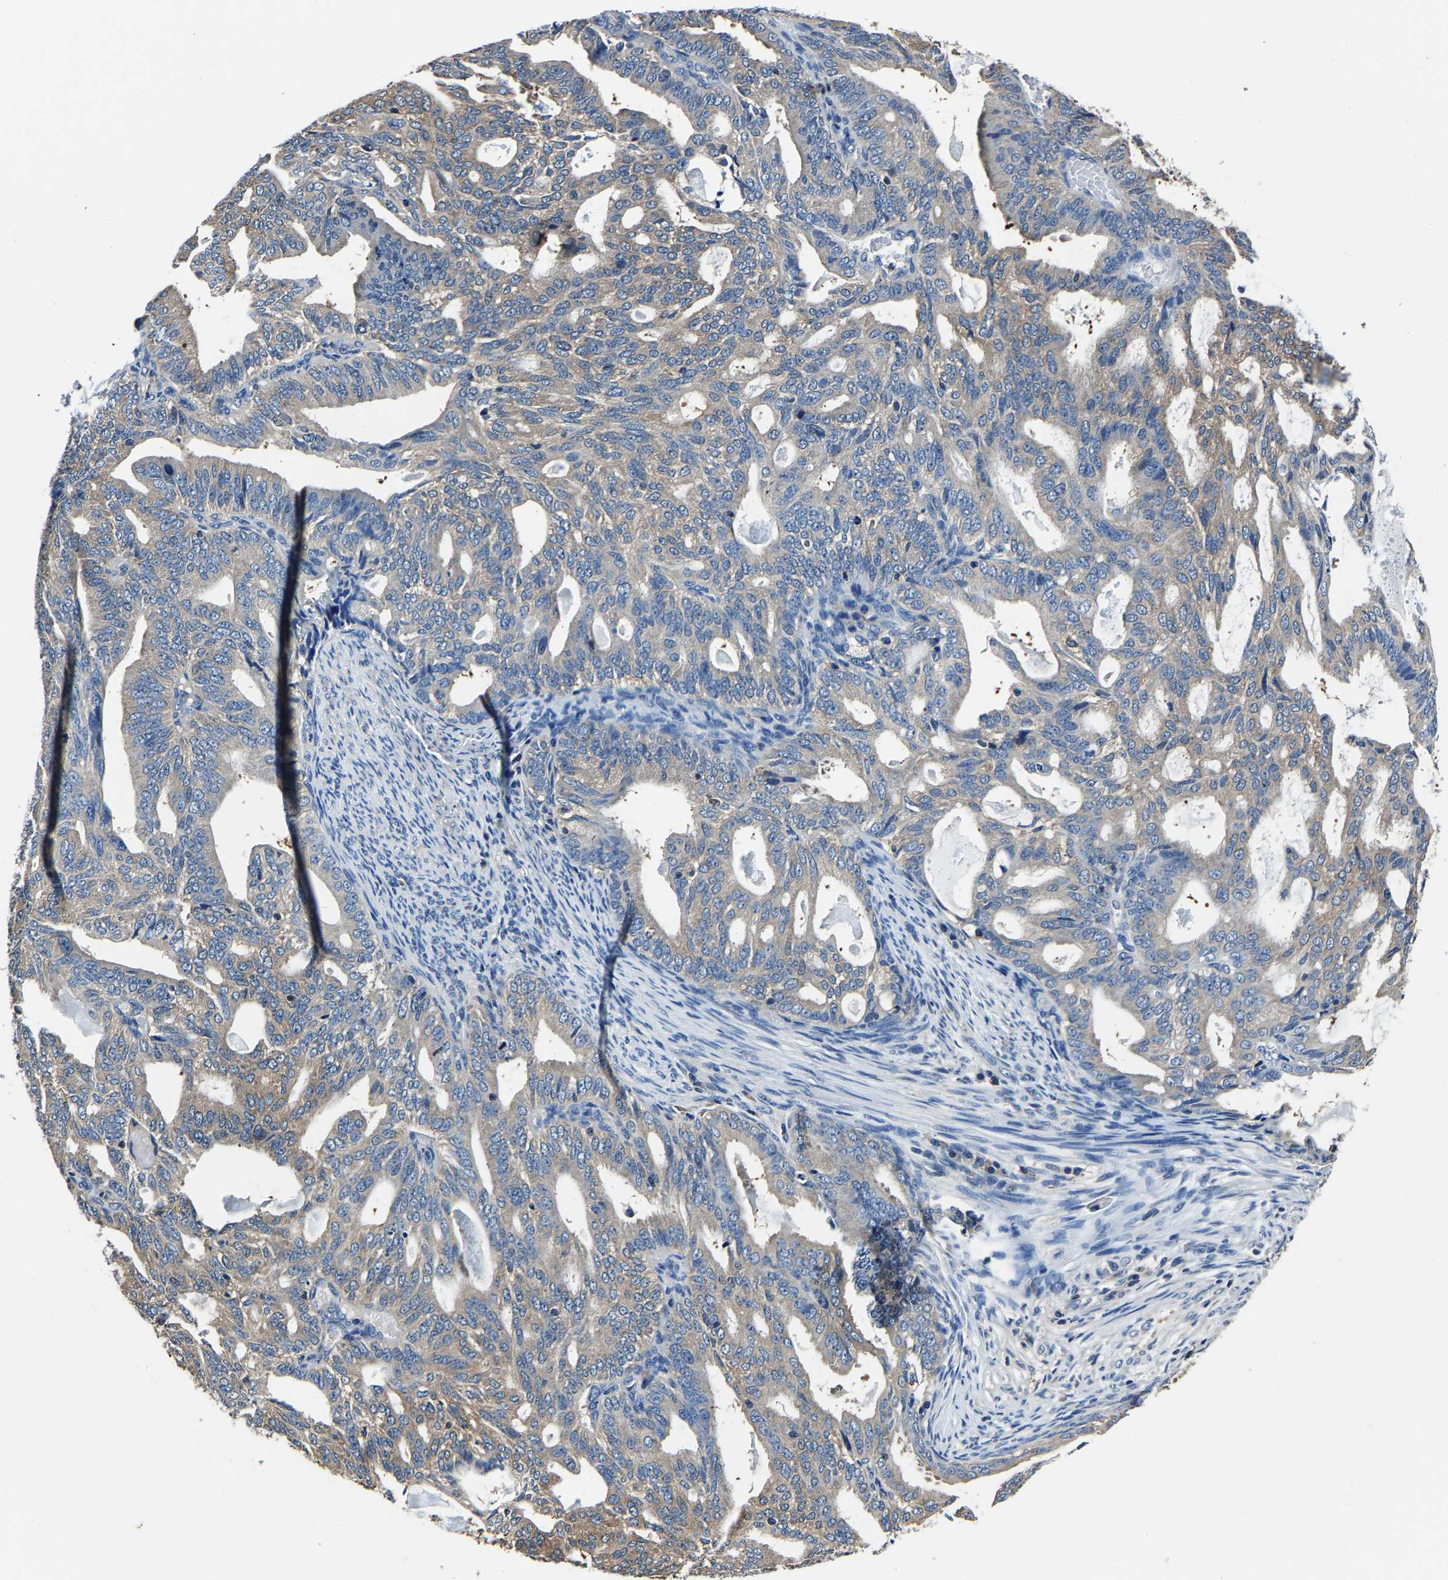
{"staining": {"intensity": "weak", "quantity": "25%-75%", "location": "cytoplasmic/membranous"}, "tissue": "endometrial cancer", "cell_type": "Tumor cells", "image_type": "cancer", "snomed": [{"axis": "morphology", "description": "Adenocarcinoma, NOS"}, {"axis": "topography", "description": "Endometrium"}], "caption": "Human endometrial cancer stained with a protein marker exhibits weak staining in tumor cells.", "gene": "ALDOB", "patient": {"sex": "female", "age": 58}}